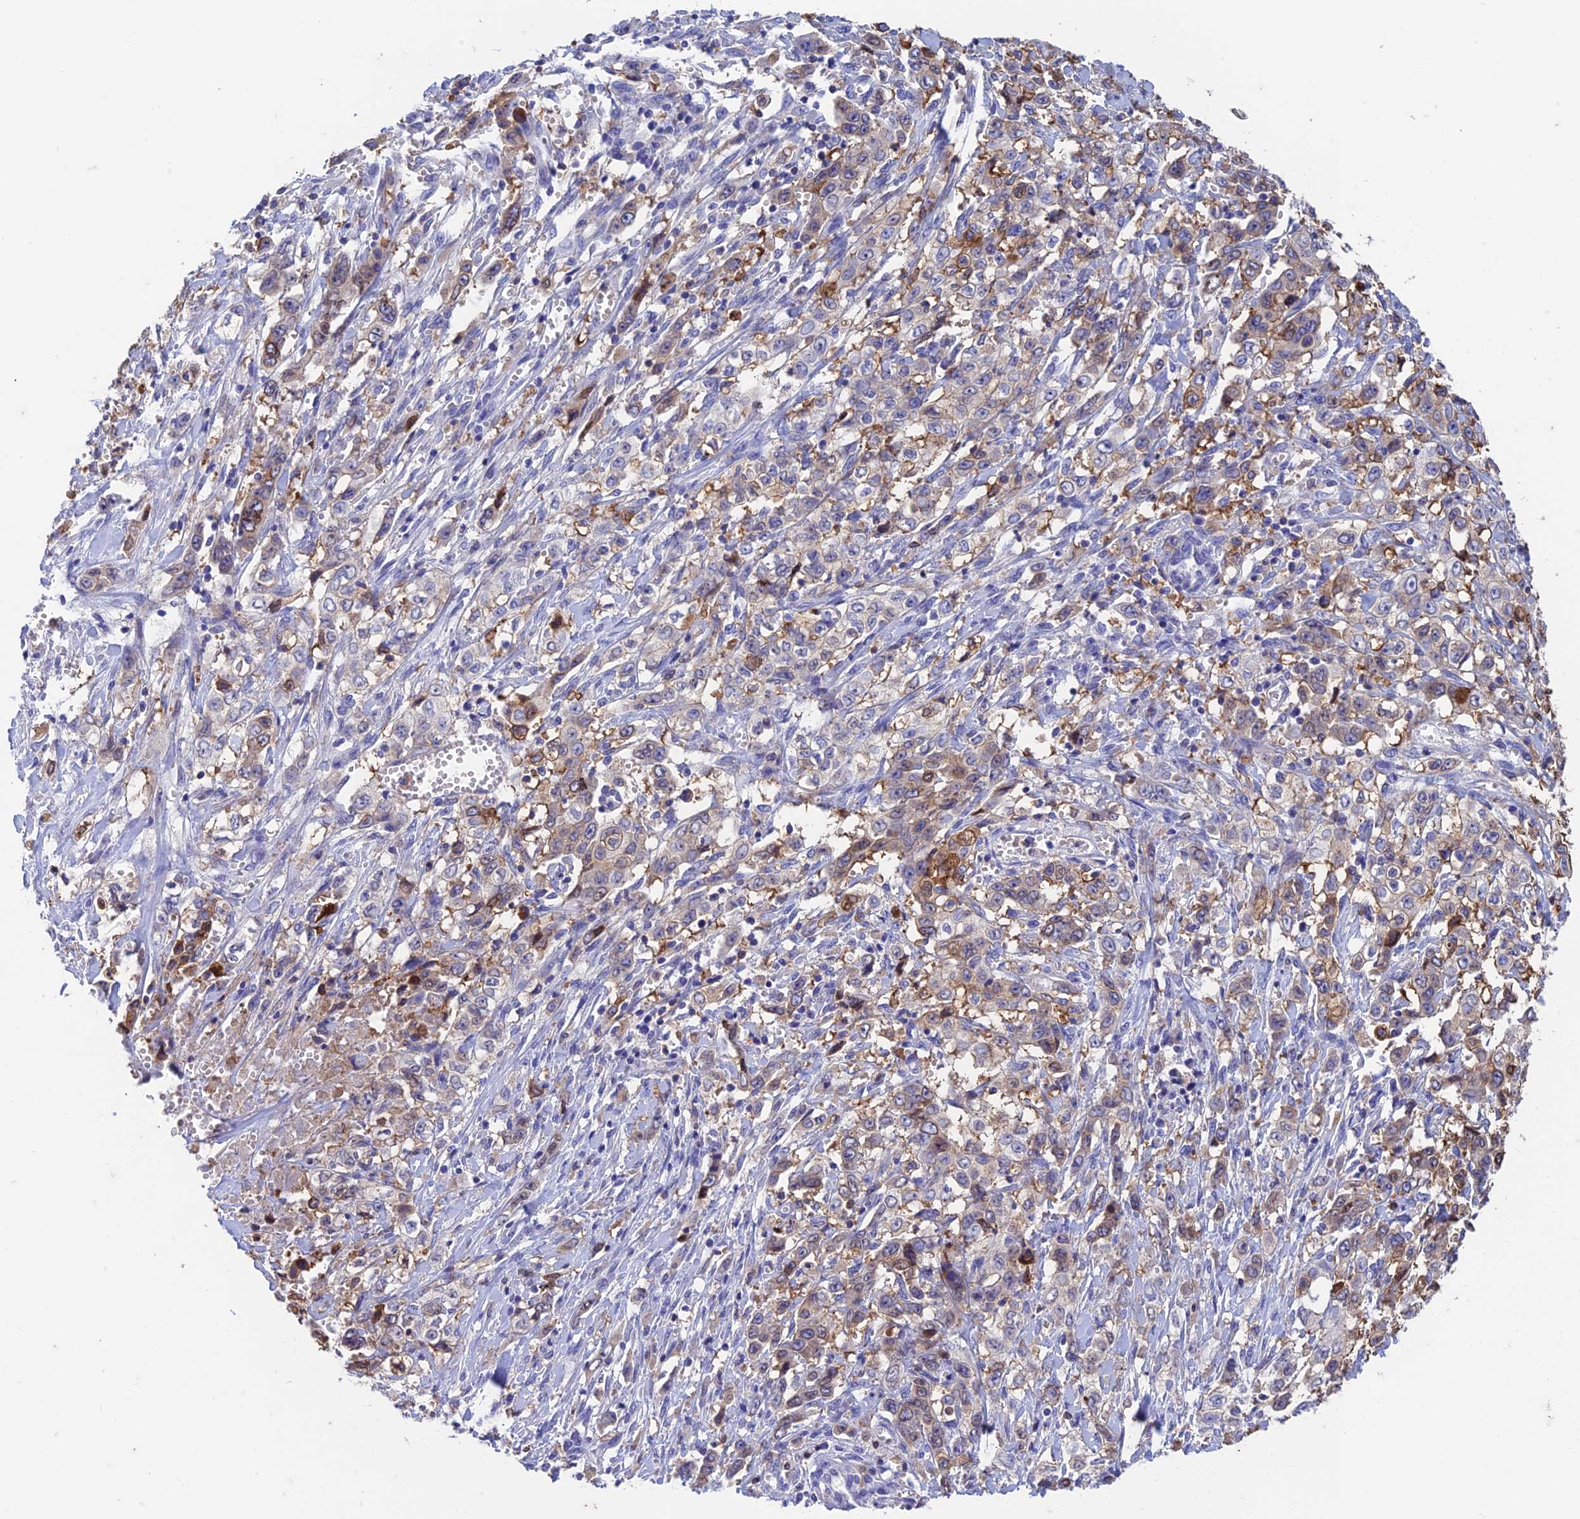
{"staining": {"intensity": "moderate", "quantity": "<25%", "location": "cytoplasmic/membranous"}, "tissue": "stomach cancer", "cell_type": "Tumor cells", "image_type": "cancer", "snomed": [{"axis": "morphology", "description": "Adenocarcinoma, NOS"}, {"axis": "topography", "description": "Stomach, upper"}], "caption": "There is low levels of moderate cytoplasmic/membranous expression in tumor cells of adenocarcinoma (stomach), as demonstrated by immunohistochemical staining (brown color).", "gene": "FGF7", "patient": {"sex": "male", "age": 62}}